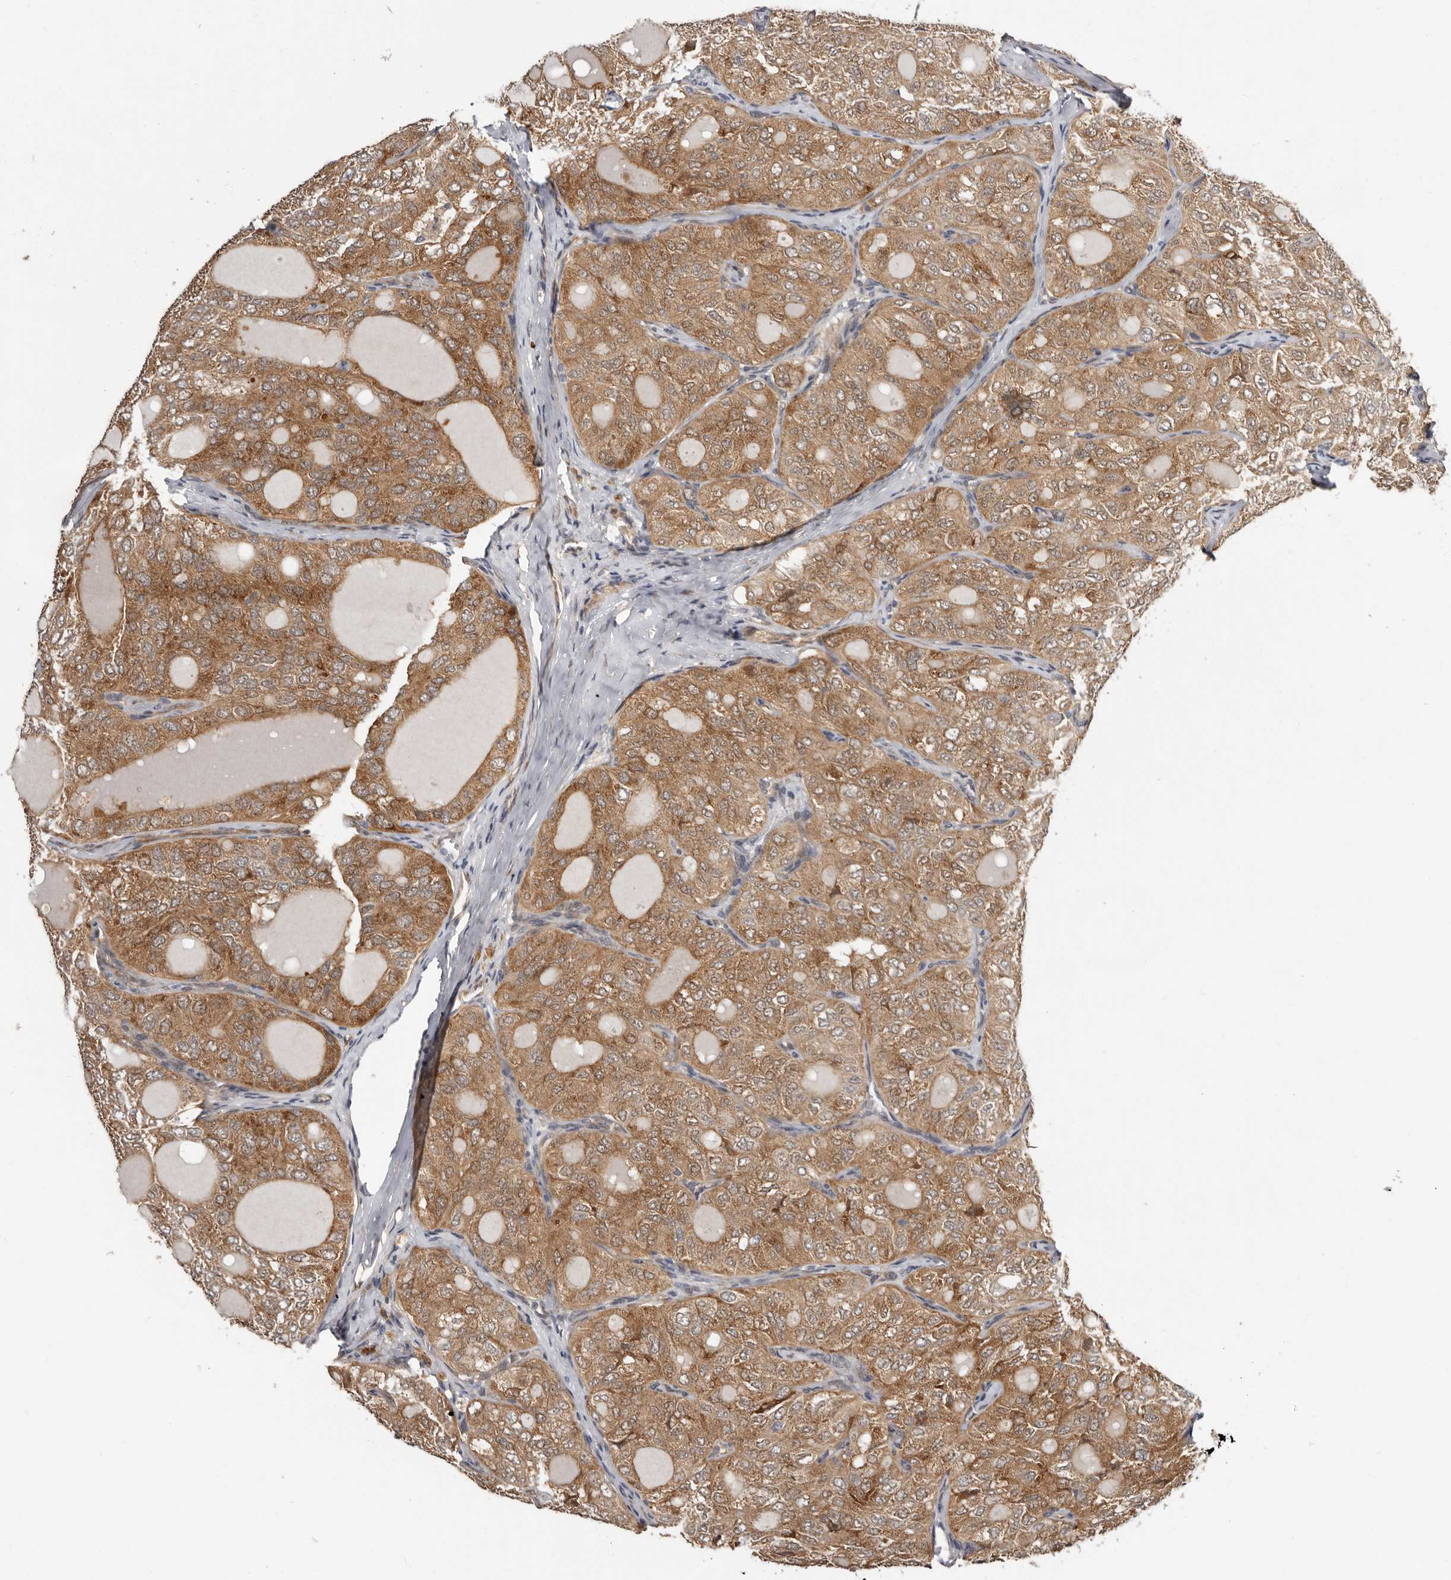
{"staining": {"intensity": "moderate", "quantity": ">75%", "location": "cytoplasmic/membranous"}, "tissue": "thyroid cancer", "cell_type": "Tumor cells", "image_type": "cancer", "snomed": [{"axis": "morphology", "description": "Follicular adenoma carcinoma, NOS"}, {"axis": "topography", "description": "Thyroid gland"}], "caption": "Tumor cells demonstrate medium levels of moderate cytoplasmic/membranous staining in about >75% of cells in thyroid cancer. (brown staining indicates protein expression, while blue staining denotes nuclei).", "gene": "SBDS", "patient": {"sex": "male", "age": 75}}